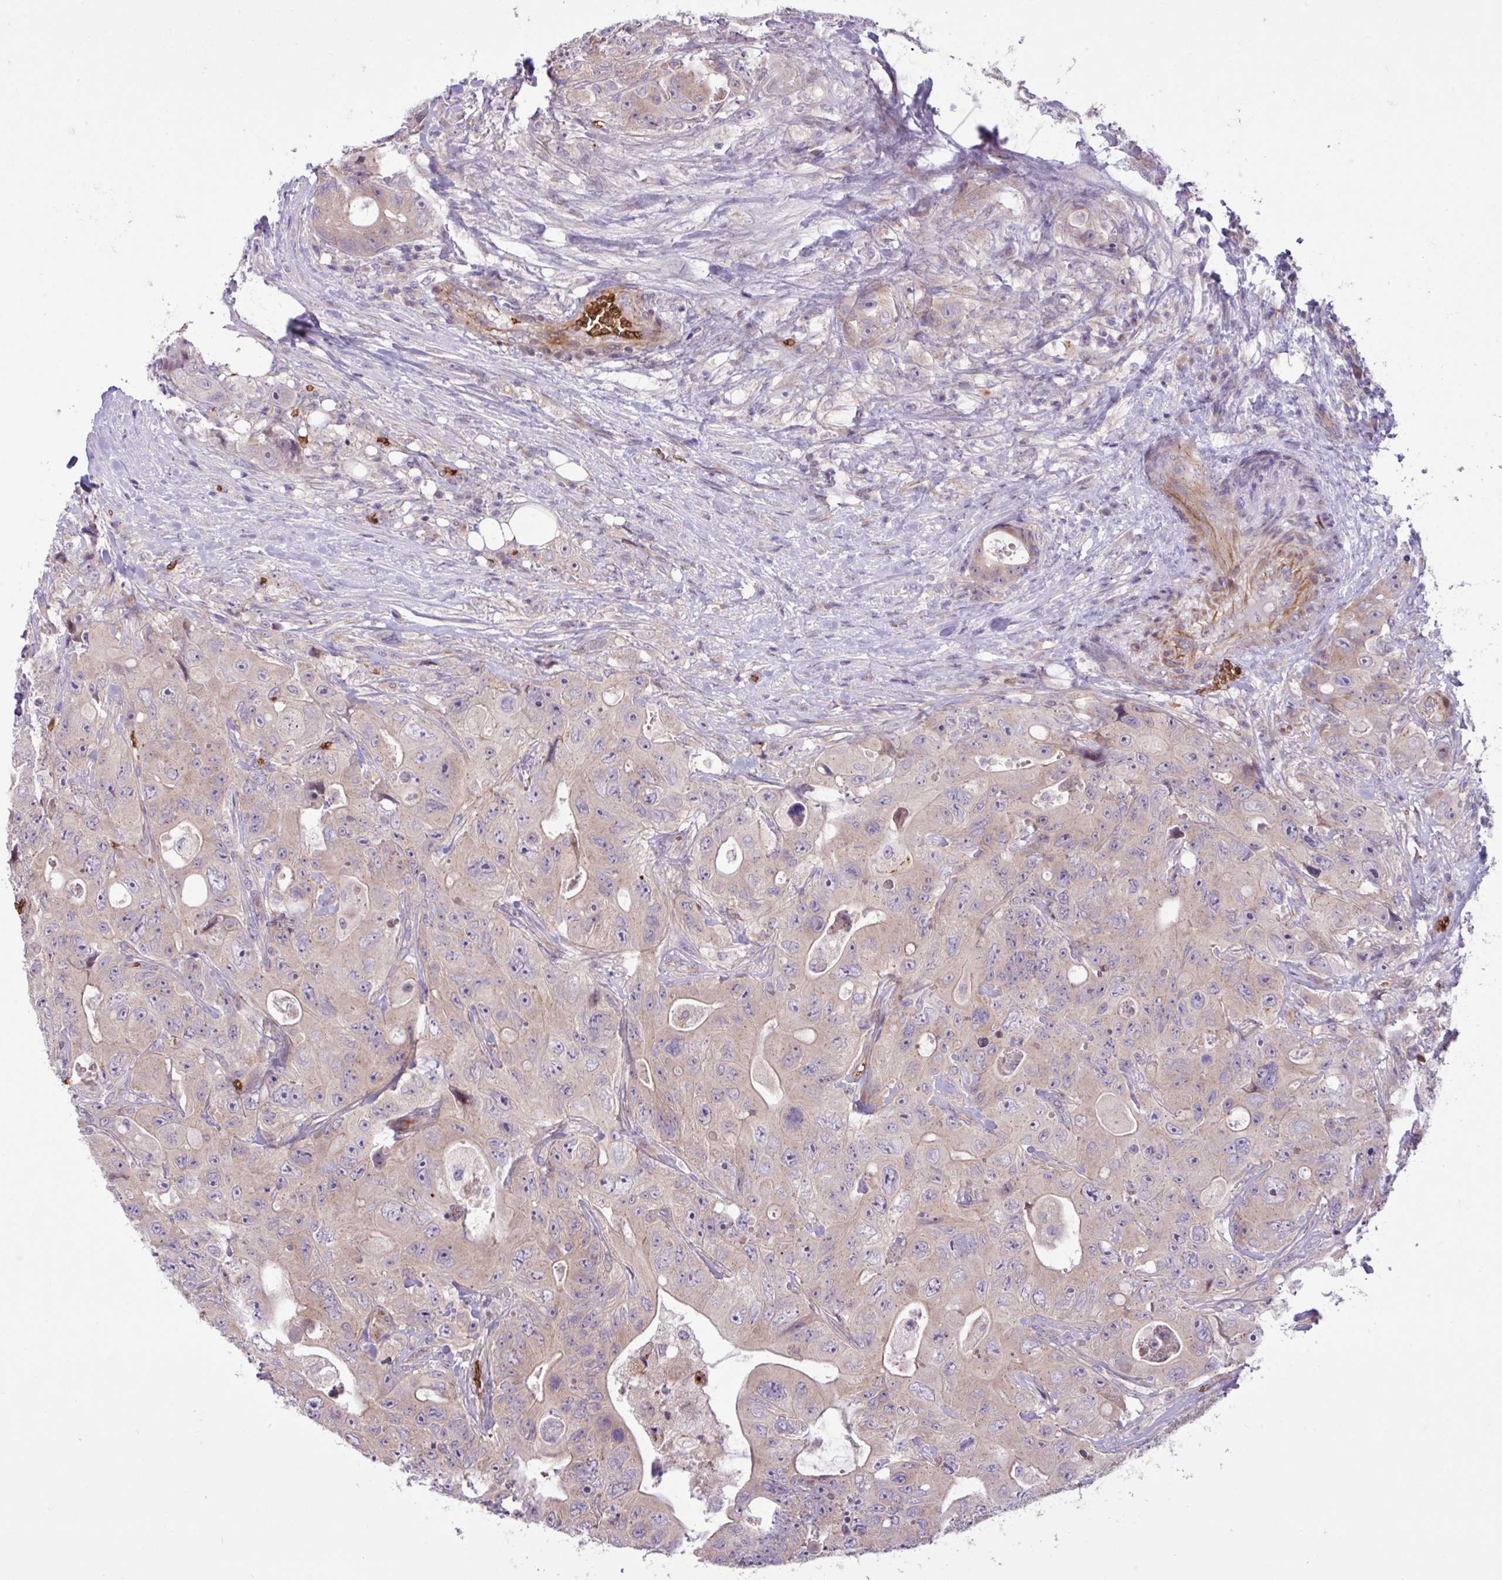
{"staining": {"intensity": "weak", "quantity": ">75%", "location": "cytoplasmic/membranous"}, "tissue": "colorectal cancer", "cell_type": "Tumor cells", "image_type": "cancer", "snomed": [{"axis": "morphology", "description": "Adenocarcinoma, NOS"}, {"axis": "topography", "description": "Colon"}], "caption": "This histopathology image reveals IHC staining of human colorectal adenocarcinoma, with low weak cytoplasmic/membranous staining in approximately >75% of tumor cells.", "gene": "RAD21L1", "patient": {"sex": "female", "age": 46}}